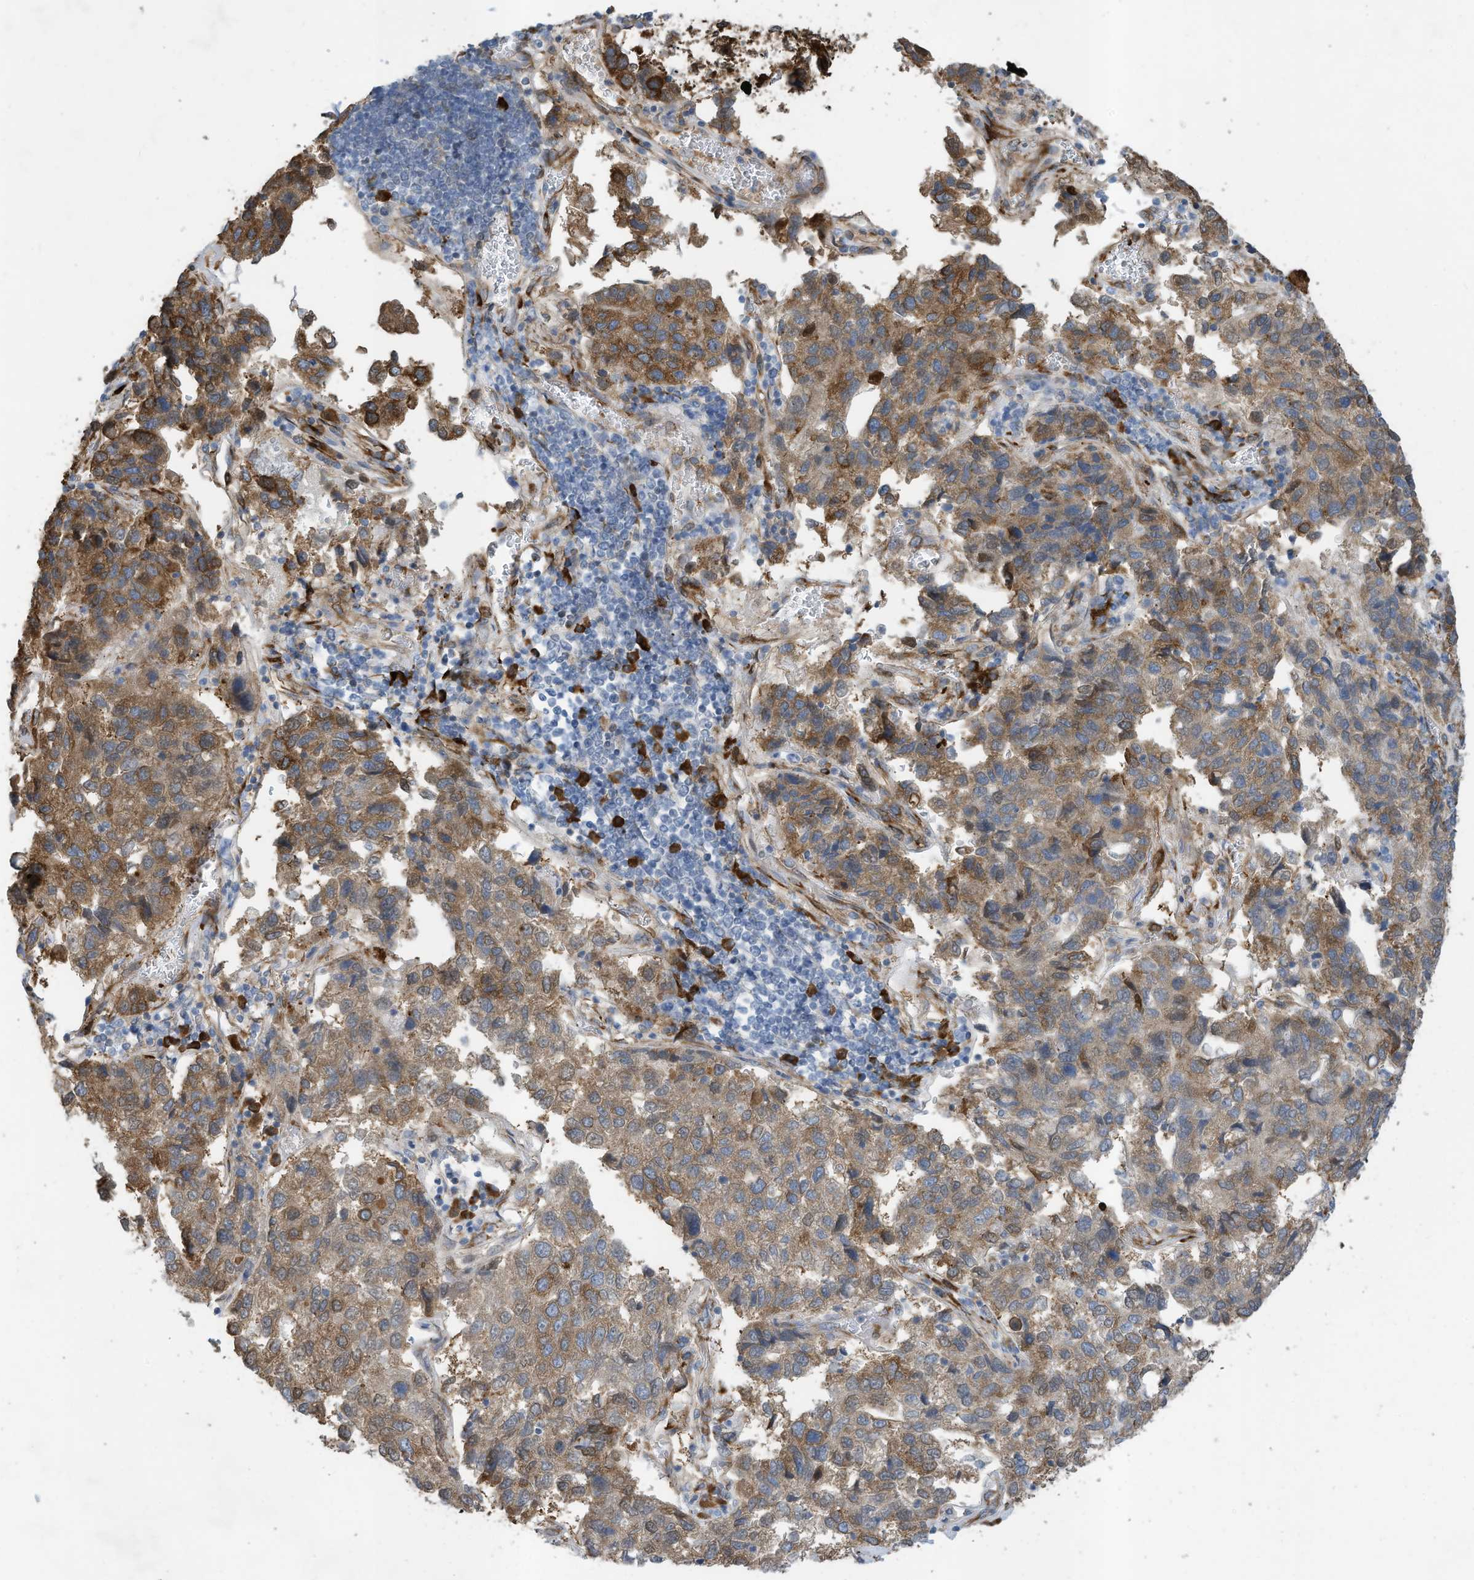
{"staining": {"intensity": "moderate", "quantity": ">75%", "location": "cytoplasmic/membranous"}, "tissue": "pancreatic cancer", "cell_type": "Tumor cells", "image_type": "cancer", "snomed": [{"axis": "morphology", "description": "Adenocarcinoma, NOS"}, {"axis": "topography", "description": "Pancreas"}], "caption": "Pancreatic cancer (adenocarcinoma) tissue displays moderate cytoplasmic/membranous staining in approximately >75% of tumor cells Nuclei are stained in blue.", "gene": "ZBTB45", "patient": {"sex": "female", "age": 61}}